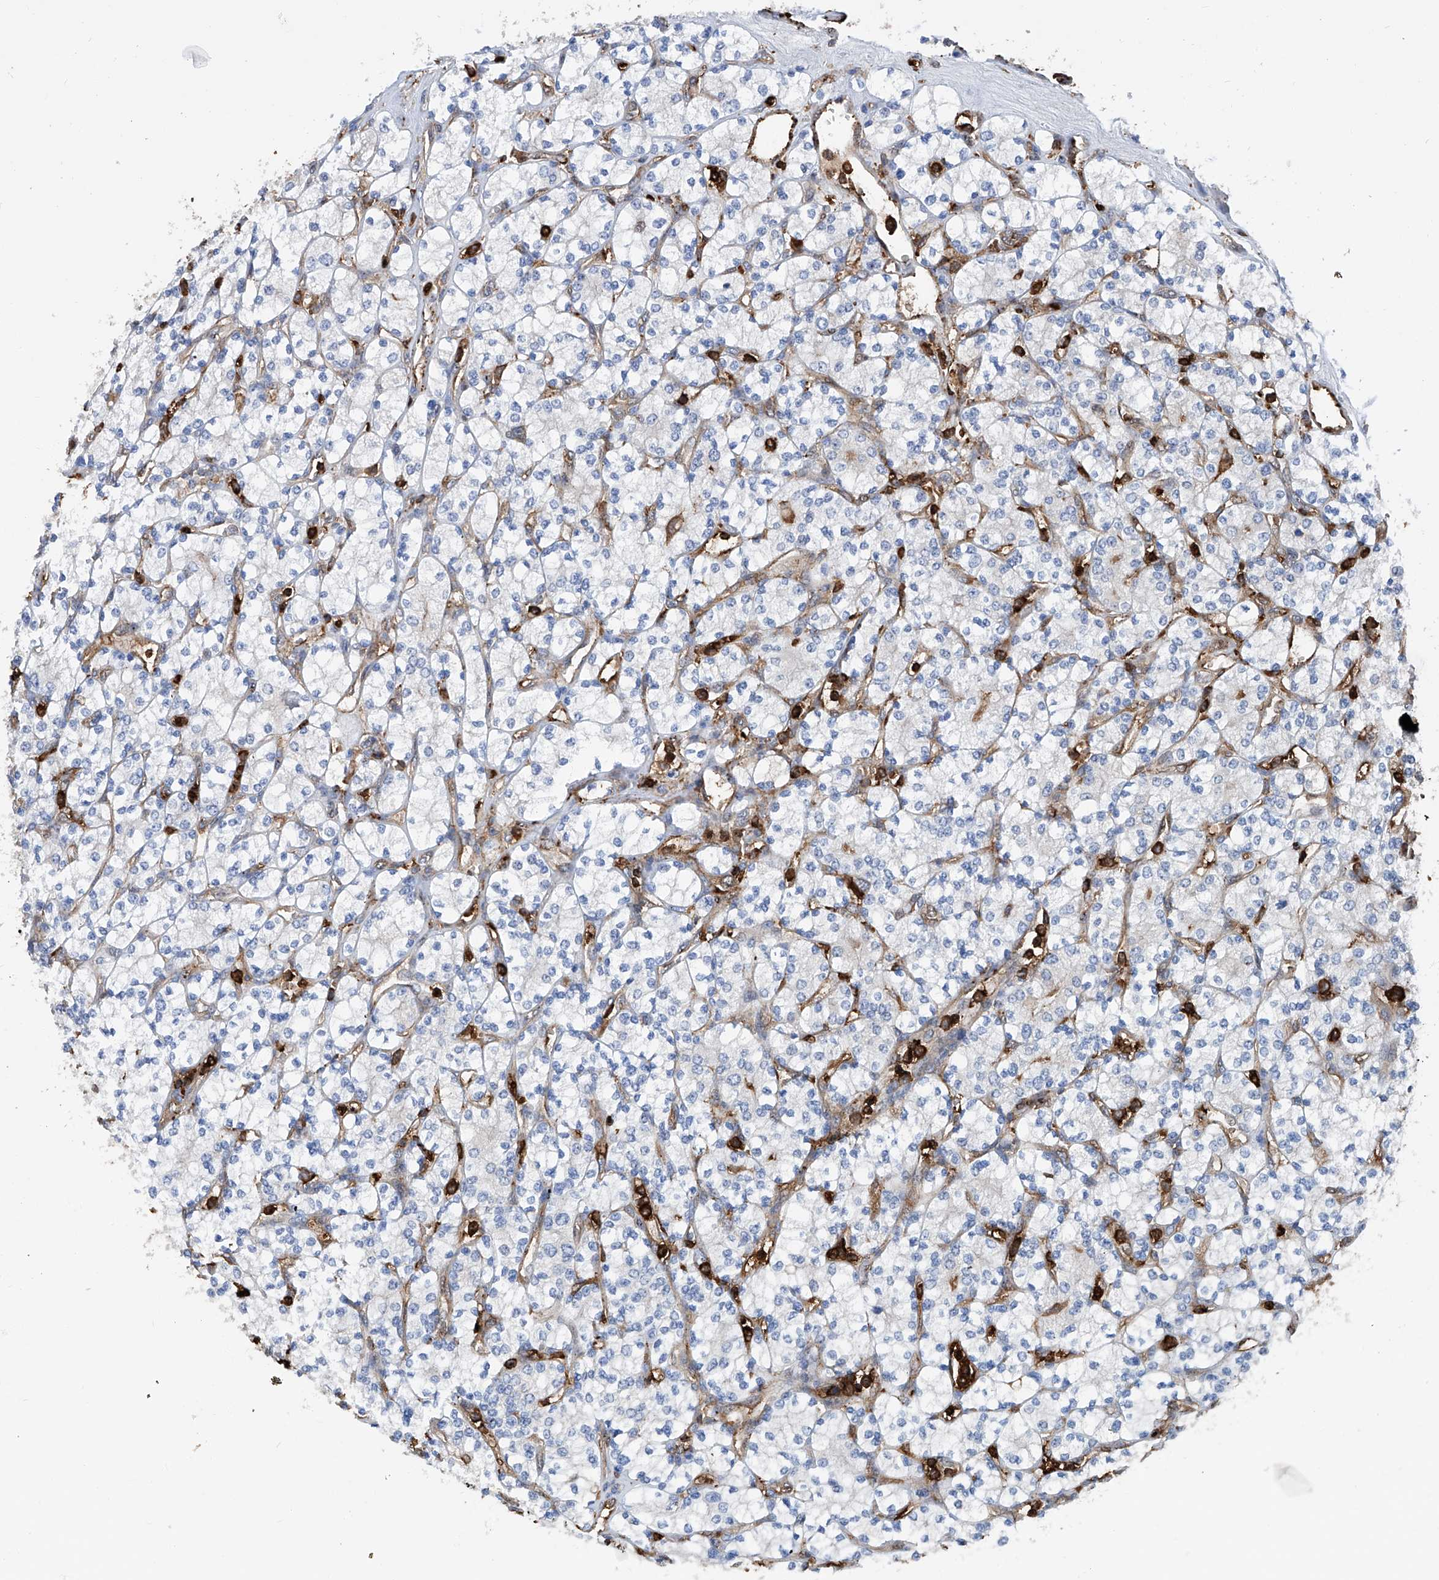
{"staining": {"intensity": "negative", "quantity": "none", "location": "none"}, "tissue": "renal cancer", "cell_type": "Tumor cells", "image_type": "cancer", "snomed": [{"axis": "morphology", "description": "Adenocarcinoma, NOS"}, {"axis": "topography", "description": "Kidney"}], "caption": "Immunohistochemistry of human renal cancer exhibits no expression in tumor cells.", "gene": "ZNF484", "patient": {"sex": "male", "age": 77}}